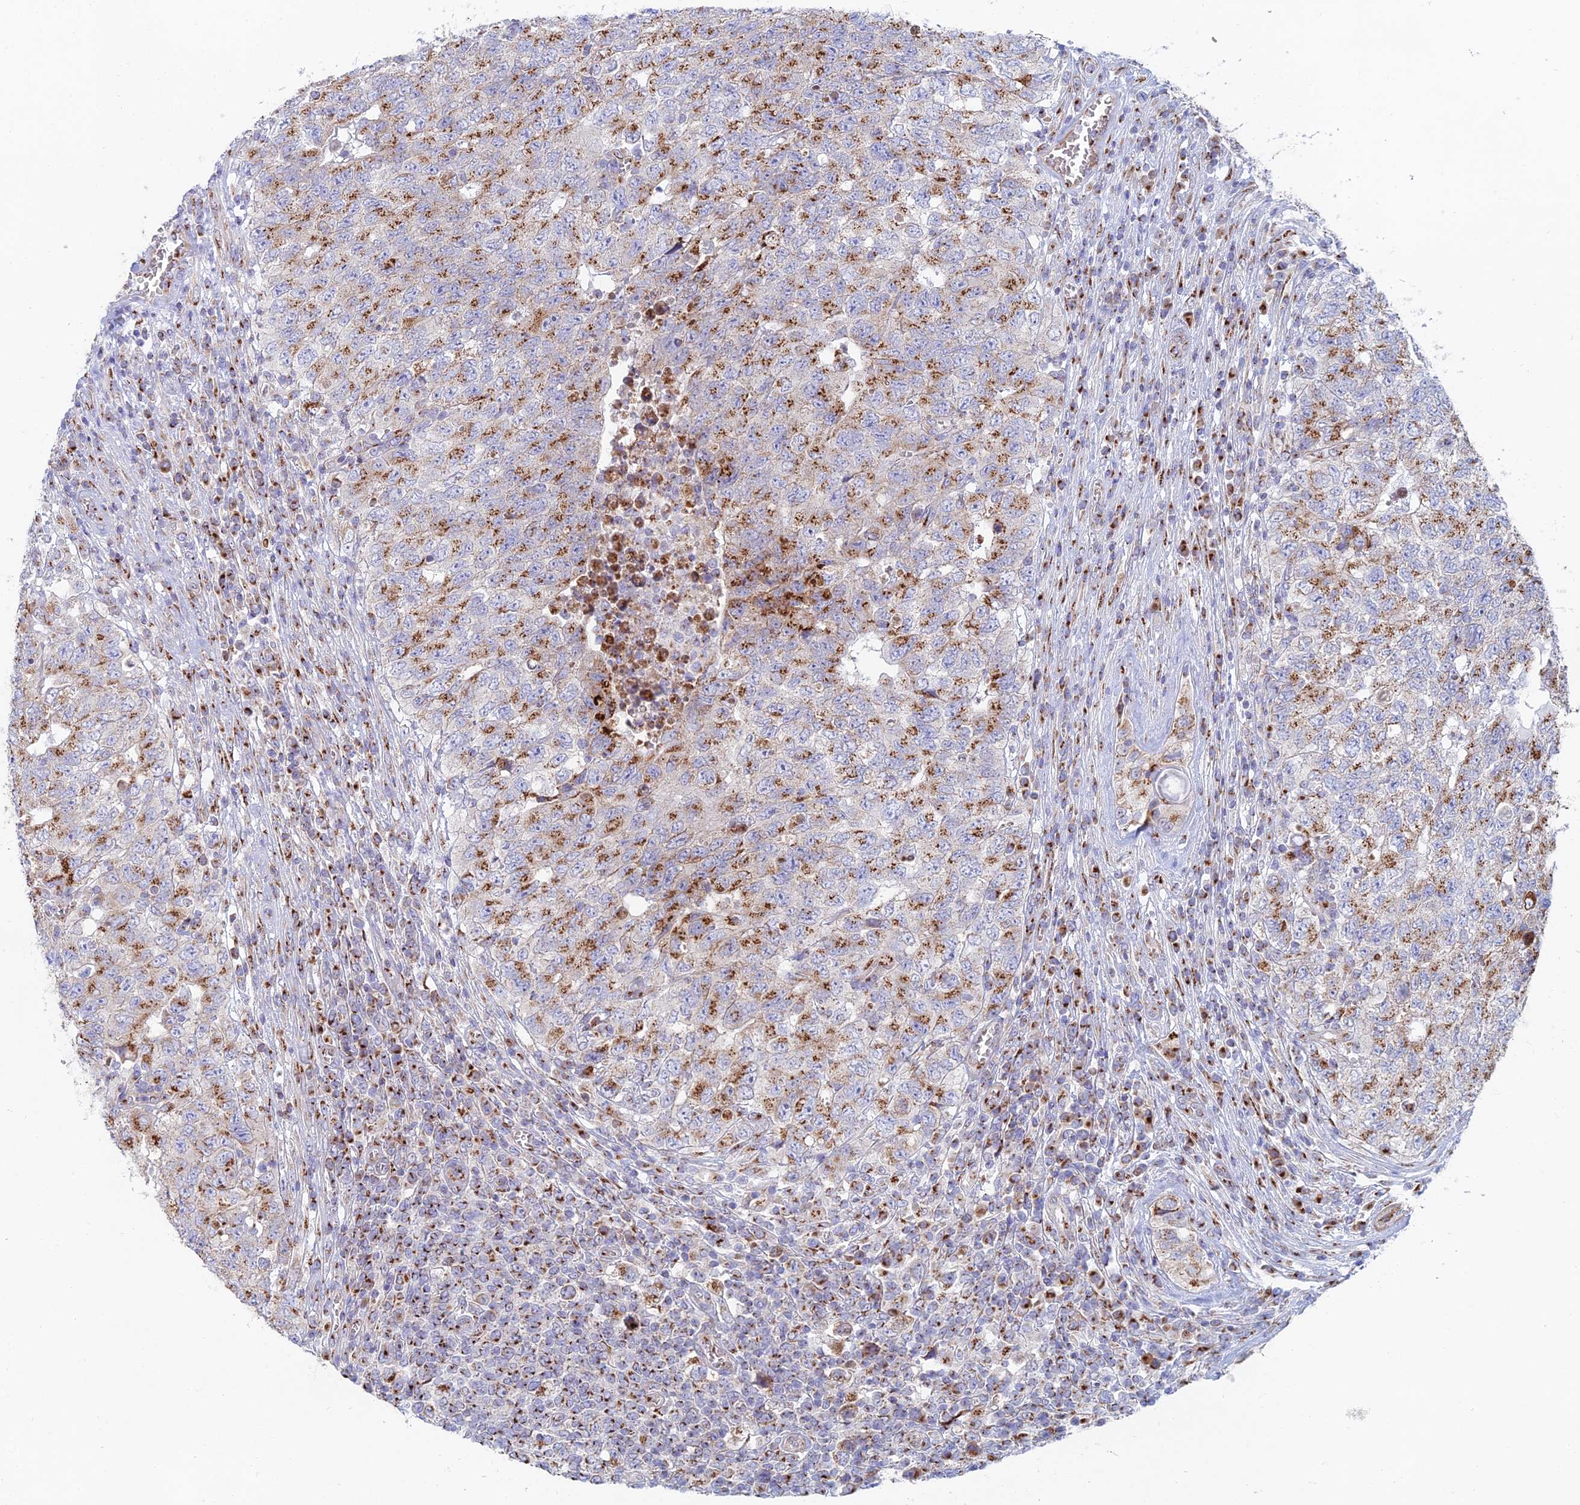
{"staining": {"intensity": "moderate", "quantity": ">75%", "location": "cytoplasmic/membranous"}, "tissue": "testis cancer", "cell_type": "Tumor cells", "image_type": "cancer", "snomed": [{"axis": "morphology", "description": "Carcinoma, Embryonal, NOS"}, {"axis": "topography", "description": "Testis"}], "caption": "Immunohistochemistry of human testis embryonal carcinoma demonstrates medium levels of moderate cytoplasmic/membranous expression in approximately >75% of tumor cells.", "gene": "HS2ST1", "patient": {"sex": "male", "age": 34}}